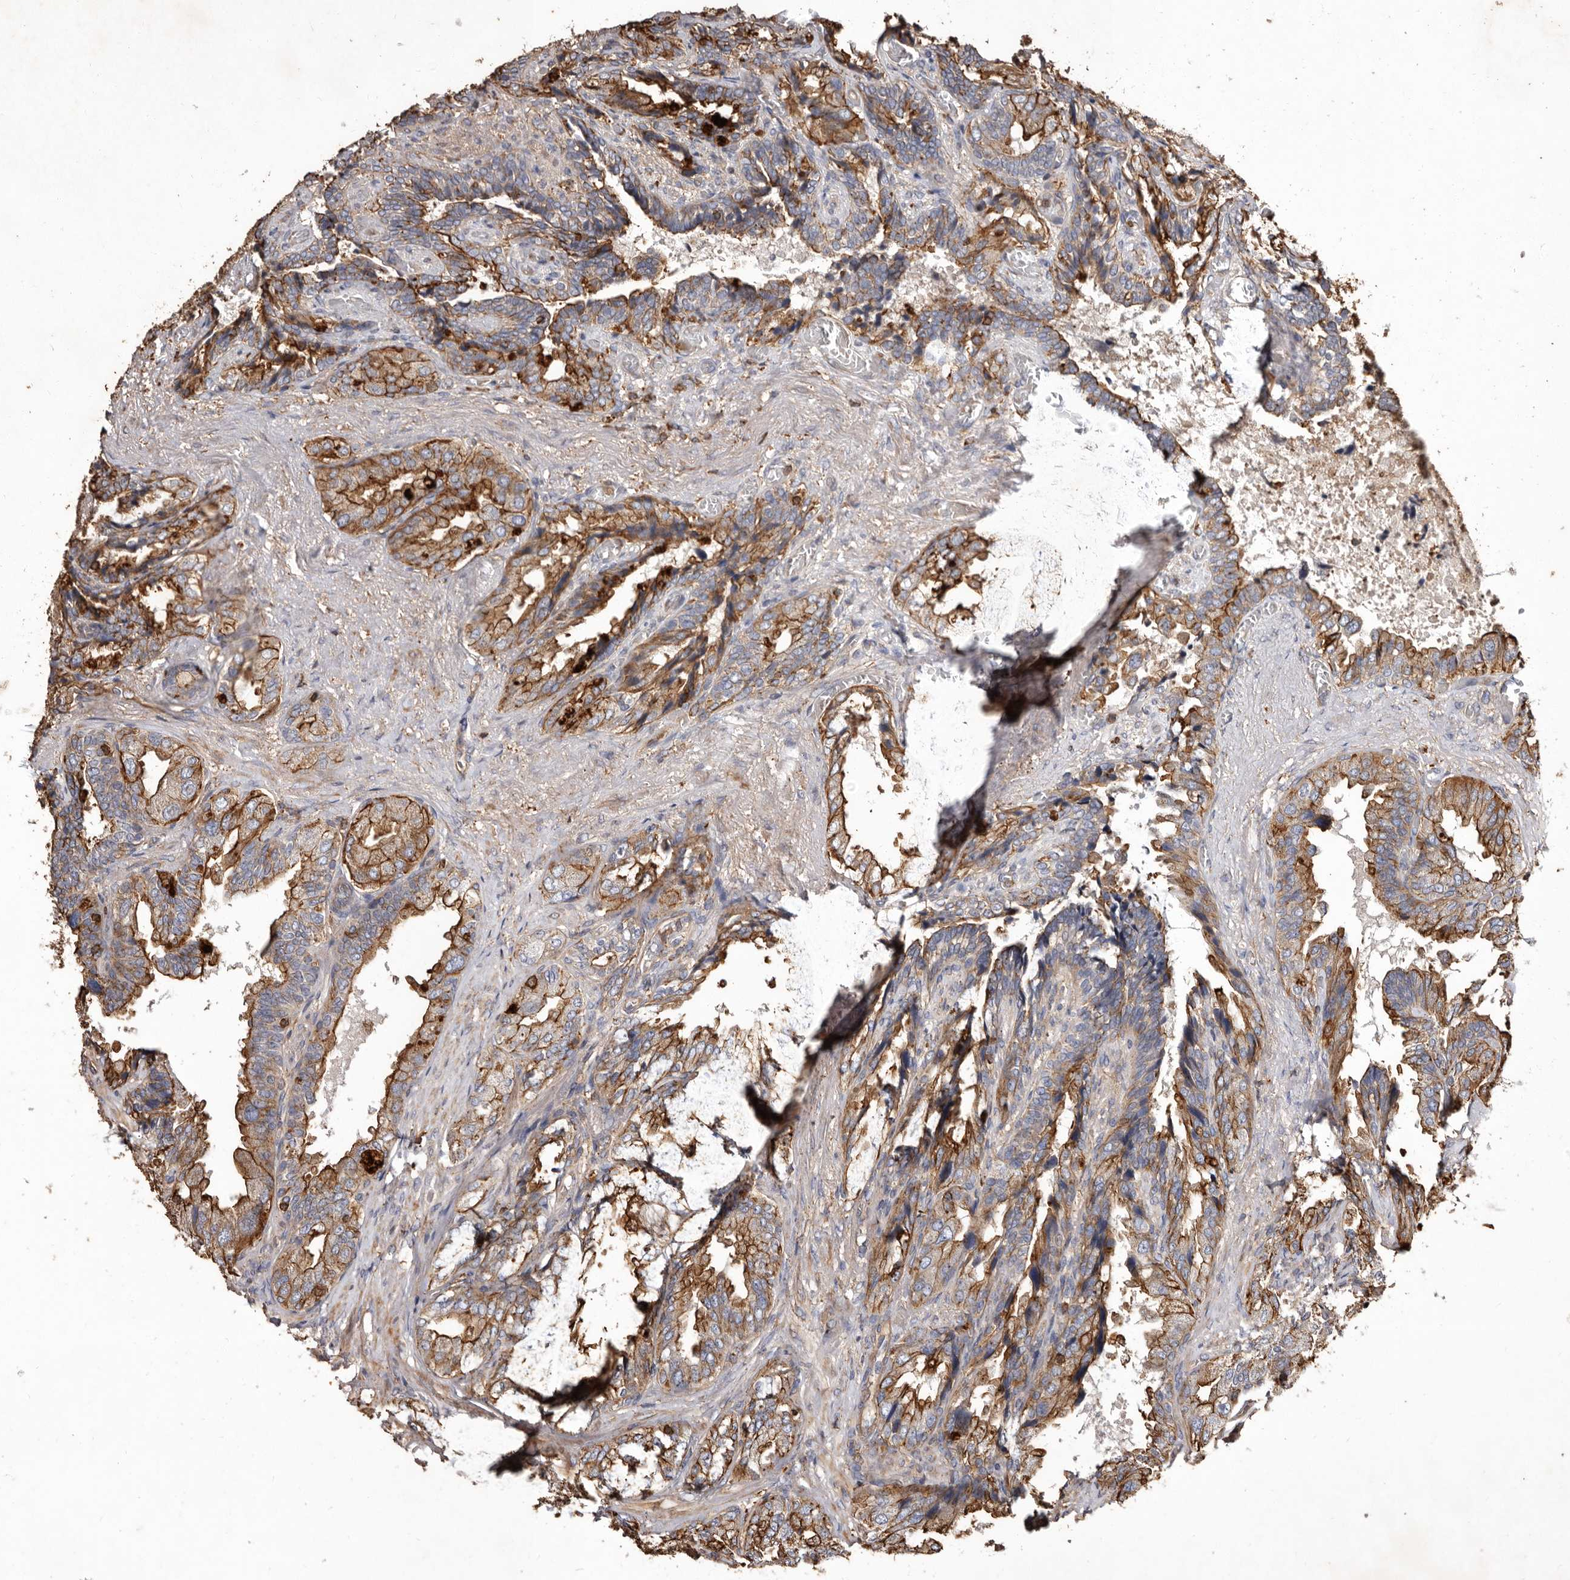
{"staining": {"intensity": "strong", "quantity": ">75%", "location": "cytoplasmic/membranous"}, "tissue": "seminal vesicle", "cell_type": "Glandular cells", "image_type": "normal", "snomed": [{"axis": "morphology", "description": "Normal tissue, NOS"}, {"axis": "topography", "description": "Seminal veicle"}, {"axis": "topography", "description": "Peripheral nerve tissue"}], "caption": "Immunohistochemical staining of unremarkable seminal vesicle exhibits >75% levels of strong cytoplasmic/membranous protein staining in approximately >75% of glandular cells. (DAB IHC, brown staining for protein, blue staining for nuclei).", "gene": "COQ8B", "patient": {"sex": "male", "age": 63}}